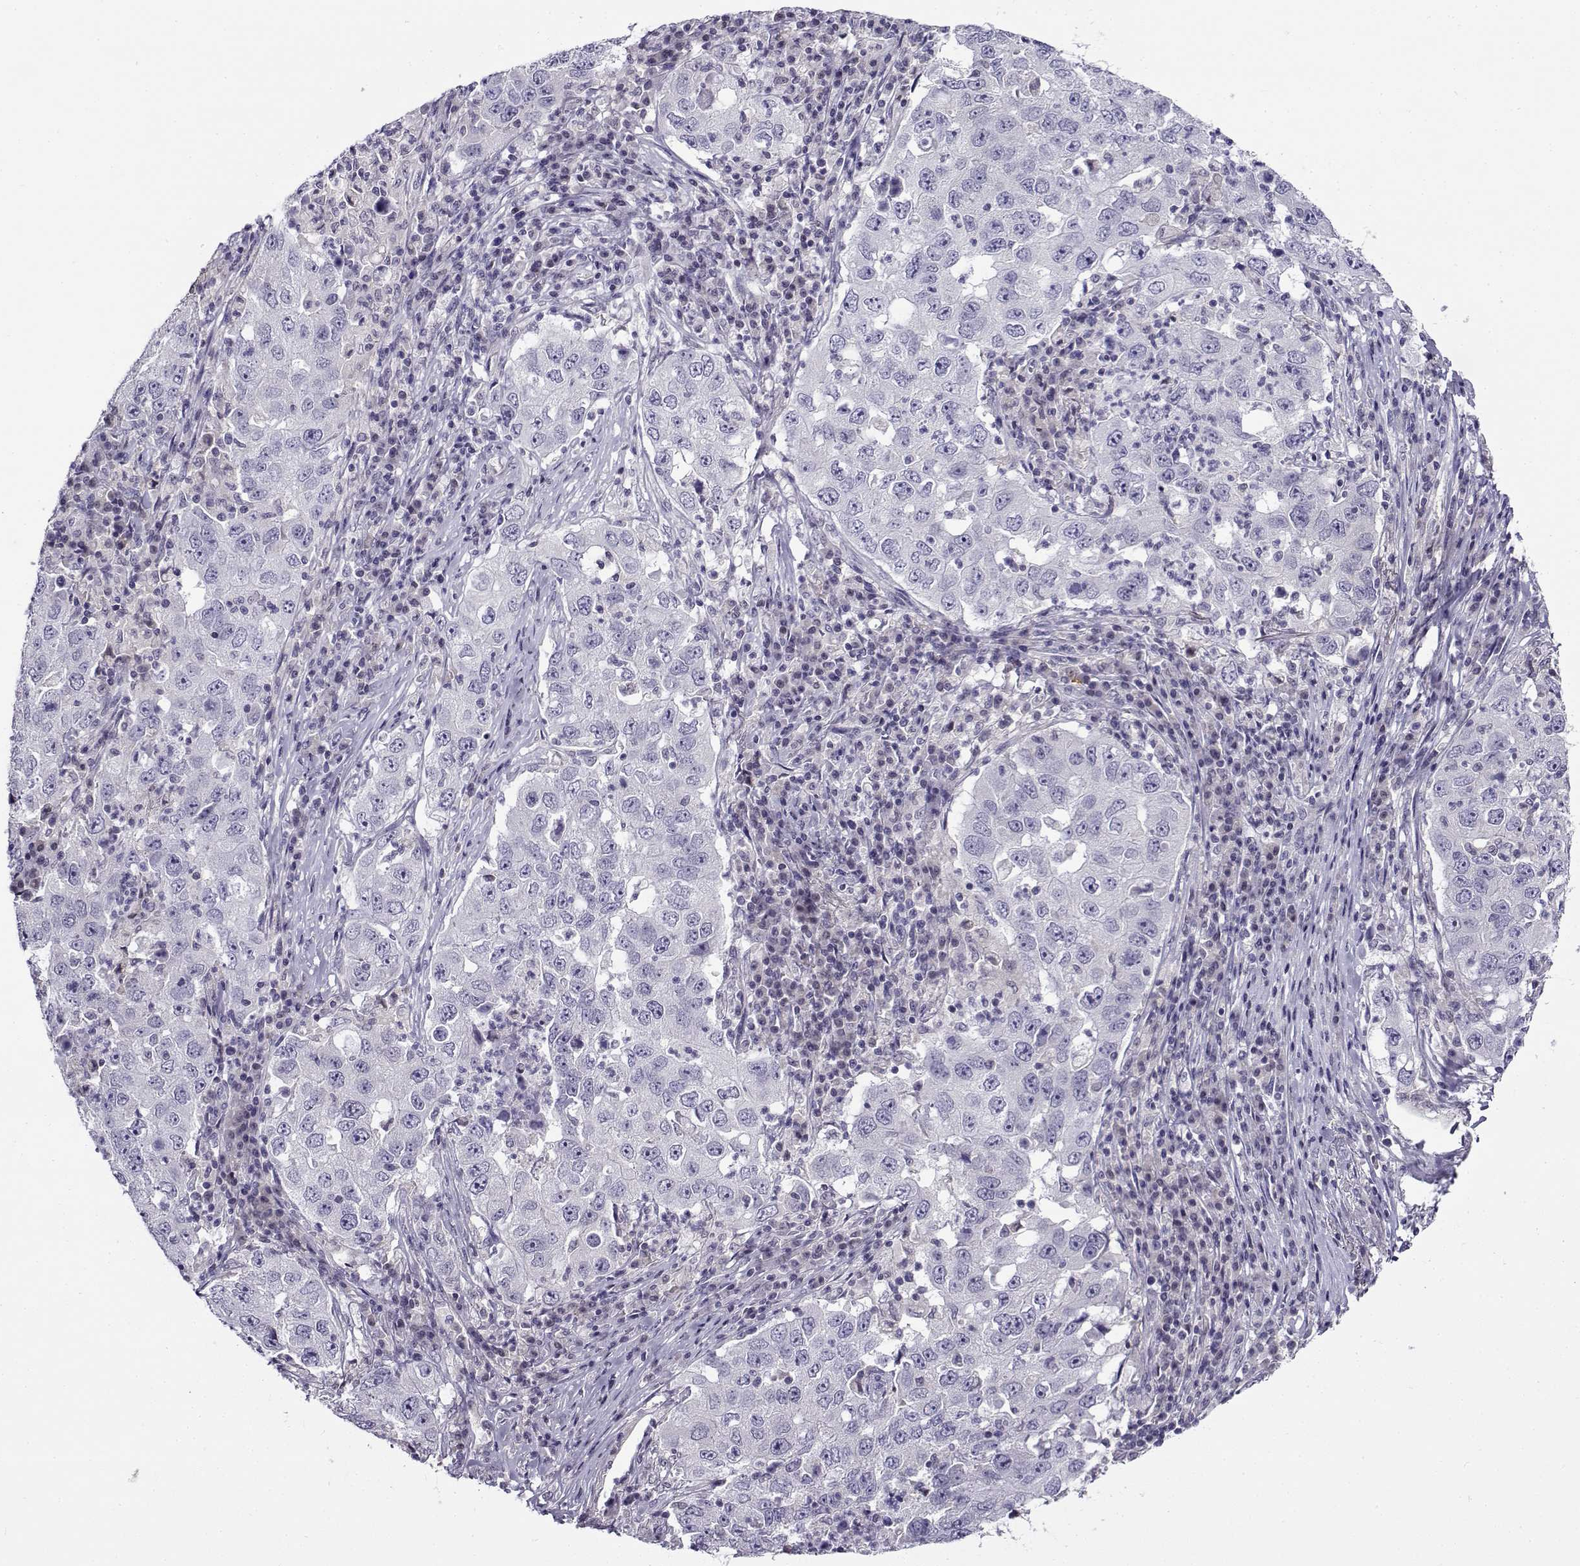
{"staining": {"intensity": "negative", "quantity": "none", "location": "none"}, "tissue": "lung cancer", "cell_type": "Tumor cells", "image_type": "cancer", "snomed": [{"axis": "morphology", "description": "Adenocarcinoma, NOS"}, {"axis": "topography", "description": "Lung"}], "caption": "Tumor cells show no significant positivity in lung cancer (adenocarcinoma).", "gene": "FEZF1", "patient": {"sex": "male", "age": 73}}